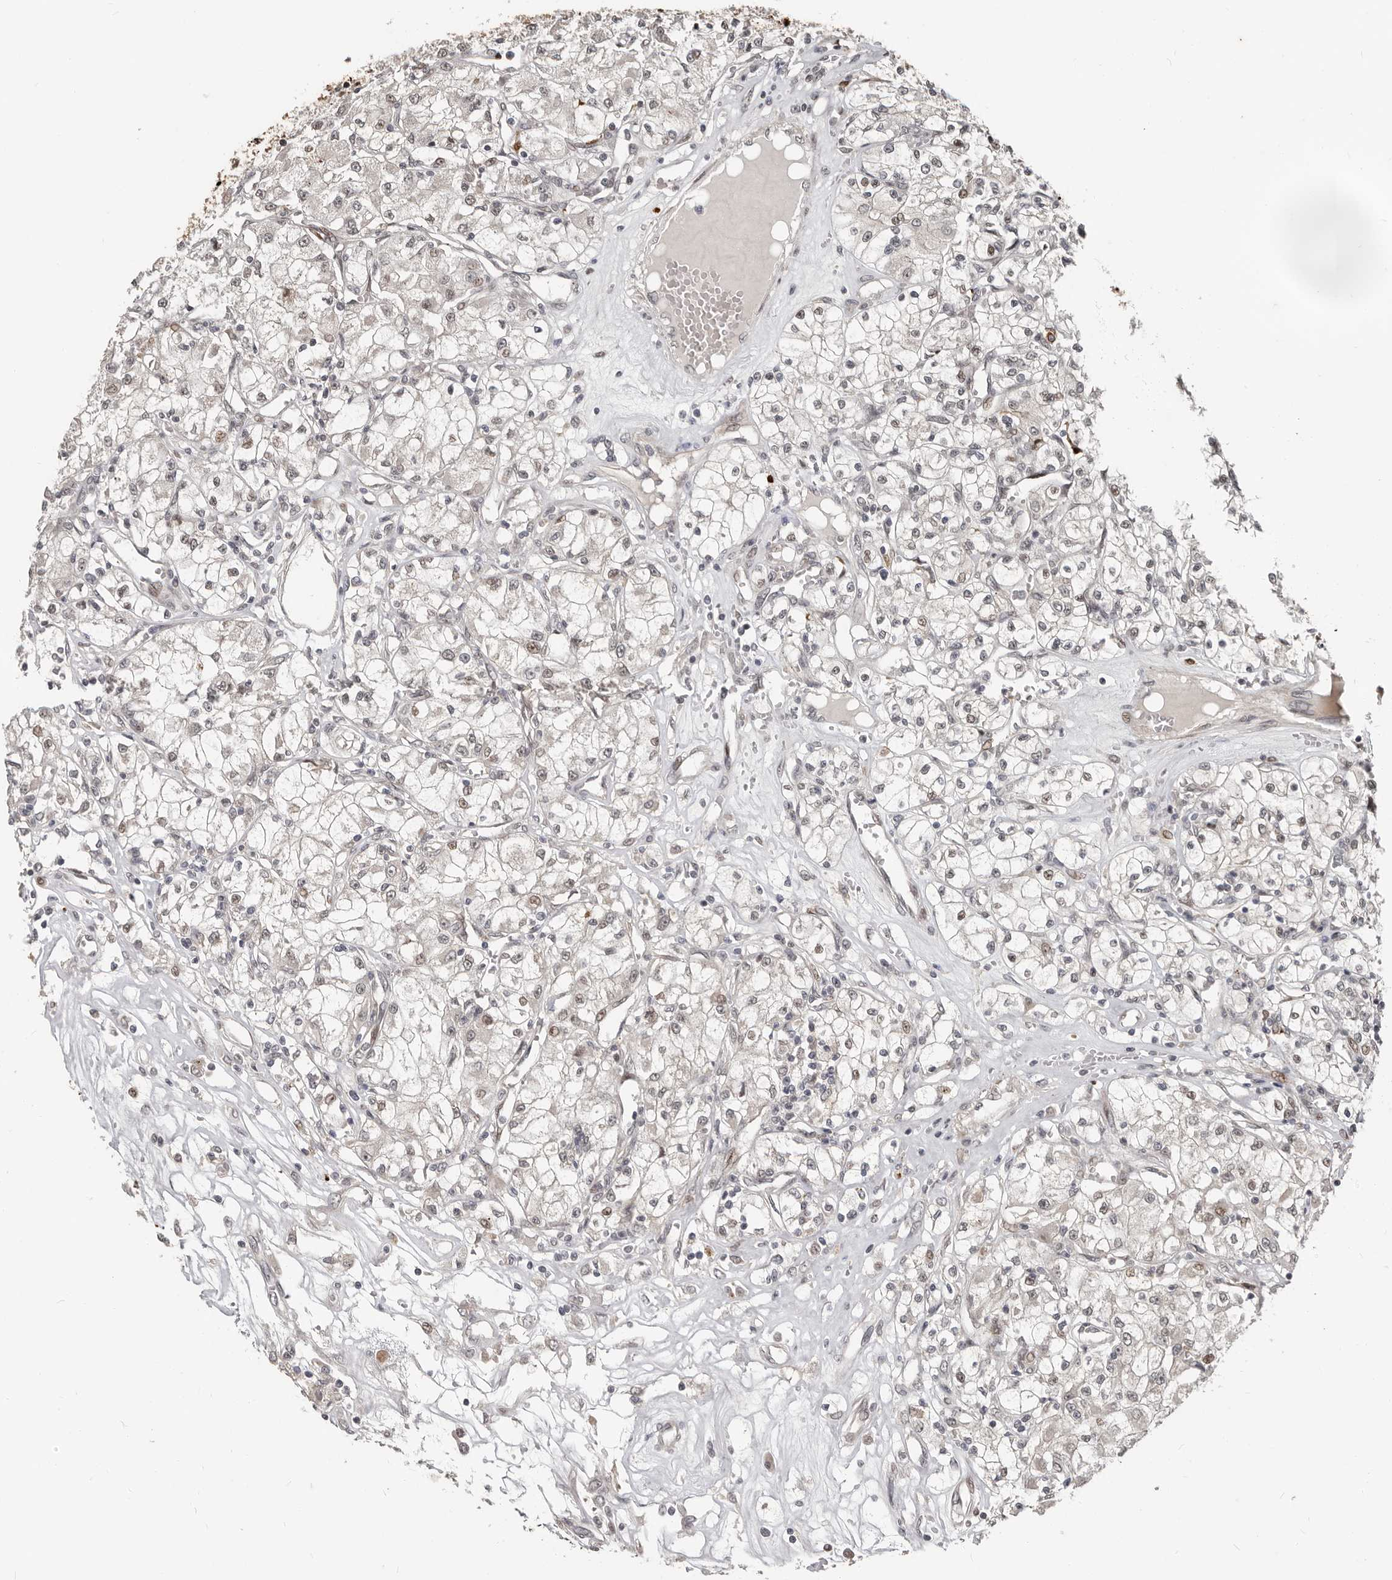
{"staining": {"intensity": "negative", "quantity": "none", "location": "none"}, "tissue": "renal cancer", "cell_type": "Tumor cells", "image_type": "cancer", "snomed": [{"axis": "morphology", "description": "Adenocarcinoma, NOS"}, {"axis": "topography", "description": "Kidney"}], "caption": "Immunohistochemical staining of renal cancer (adenocarcinoma) demonstrates no significant positivity in tumor cells.", "gene": "APOL6", "patient": {"sex": "female", "age": 59}}